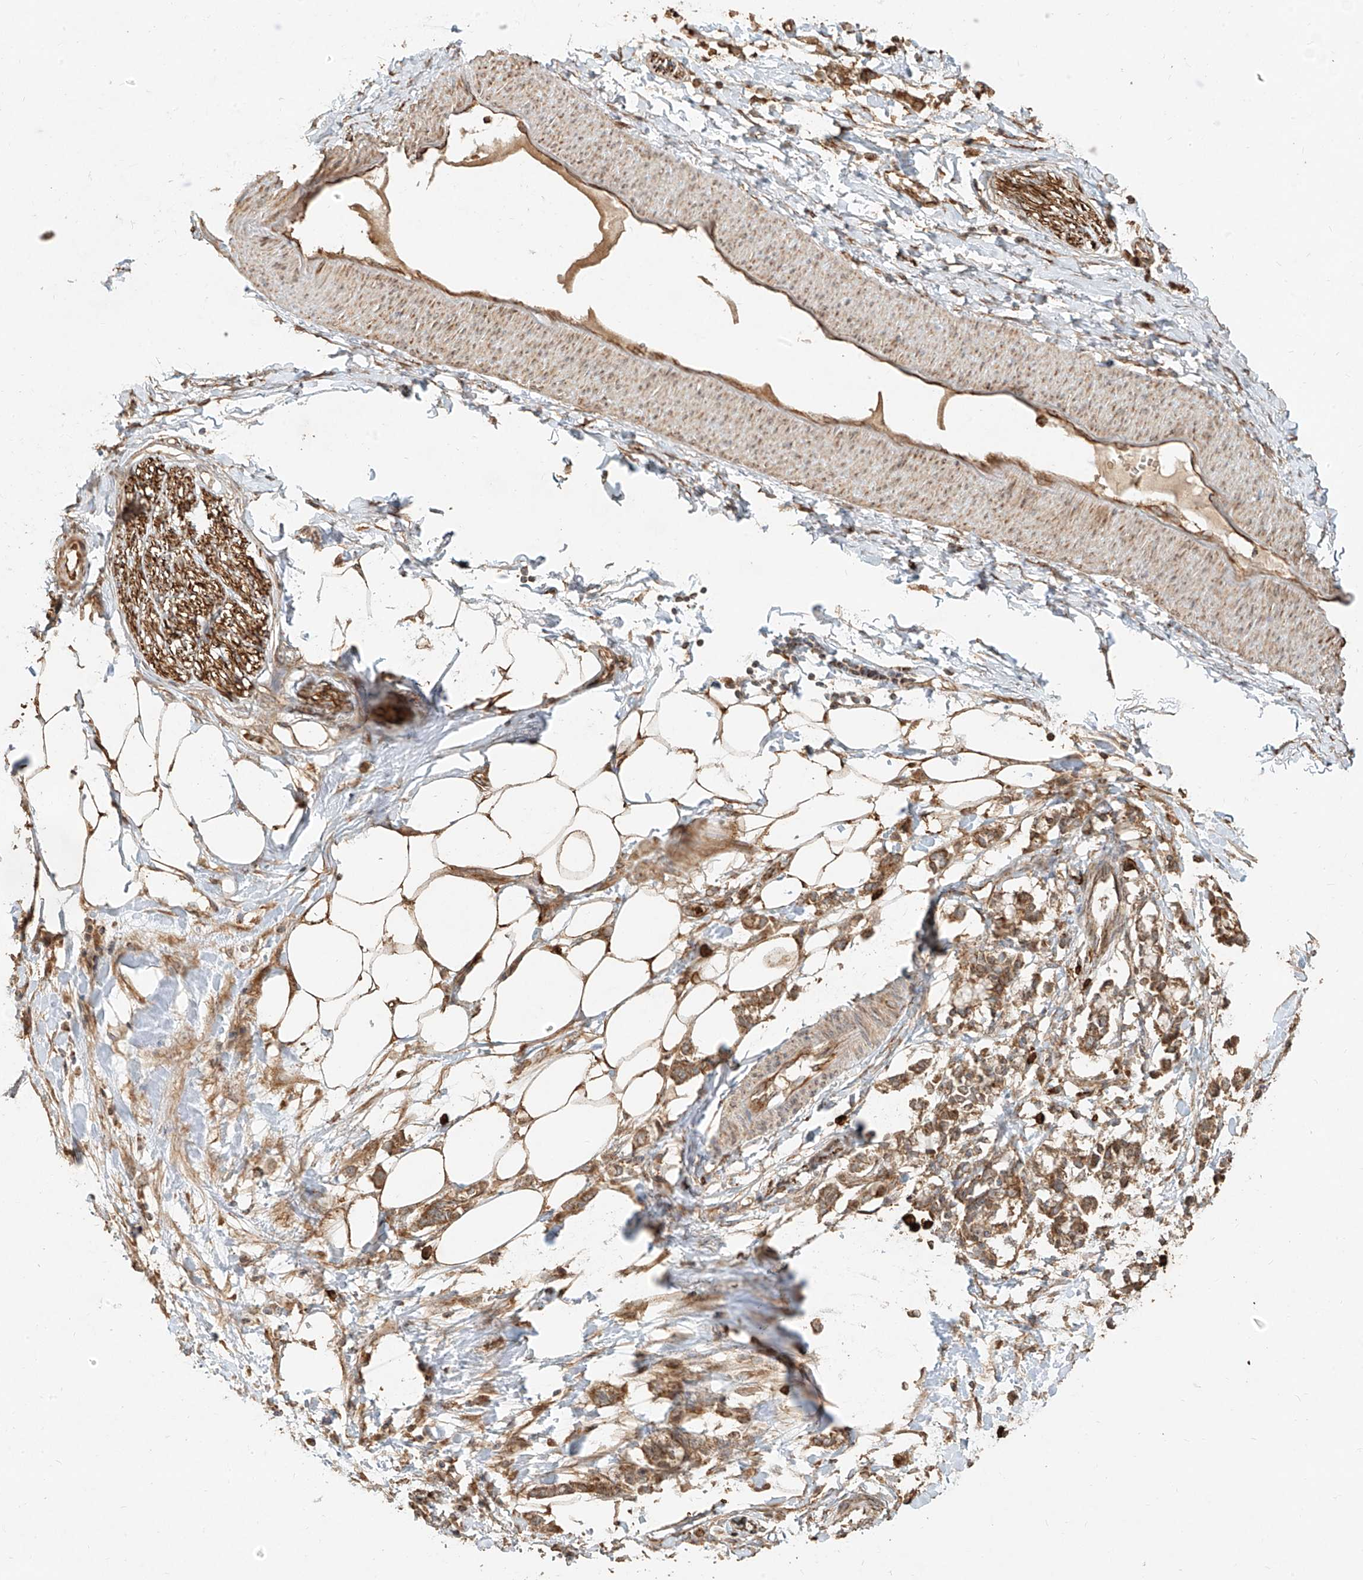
{"staining": {"intensity": "moderate", "quantity": "25%-75%", "location": "cytoplasmic/membranous"}, "tissue": "adipose tissue", "cell_type": "Adipocytes", "image_type": "normal", "snomed": [{"axis": "morphology", "description": "Normal tissue, NOS"}, {"axis": "morphology", "description": "Adenocarcinoma, NOS"}, {"axis": "topography", "description": "Colon"}, {"axis": "topography", "description": "Peripheral nerve tissue"}], "caption": "A micrograph of adipose tissue stained for a protein exhibits moderate cytoplasmic/membranous brown staining in adipocytes. (Stains: DAB (3,3'-diaminobenzidine) in brown, nuclei in blue, Microscopy: brightfield microscopy at high magnification).", "gene": "EFNB1", "patient": {"sex": "male", "age": 14}}